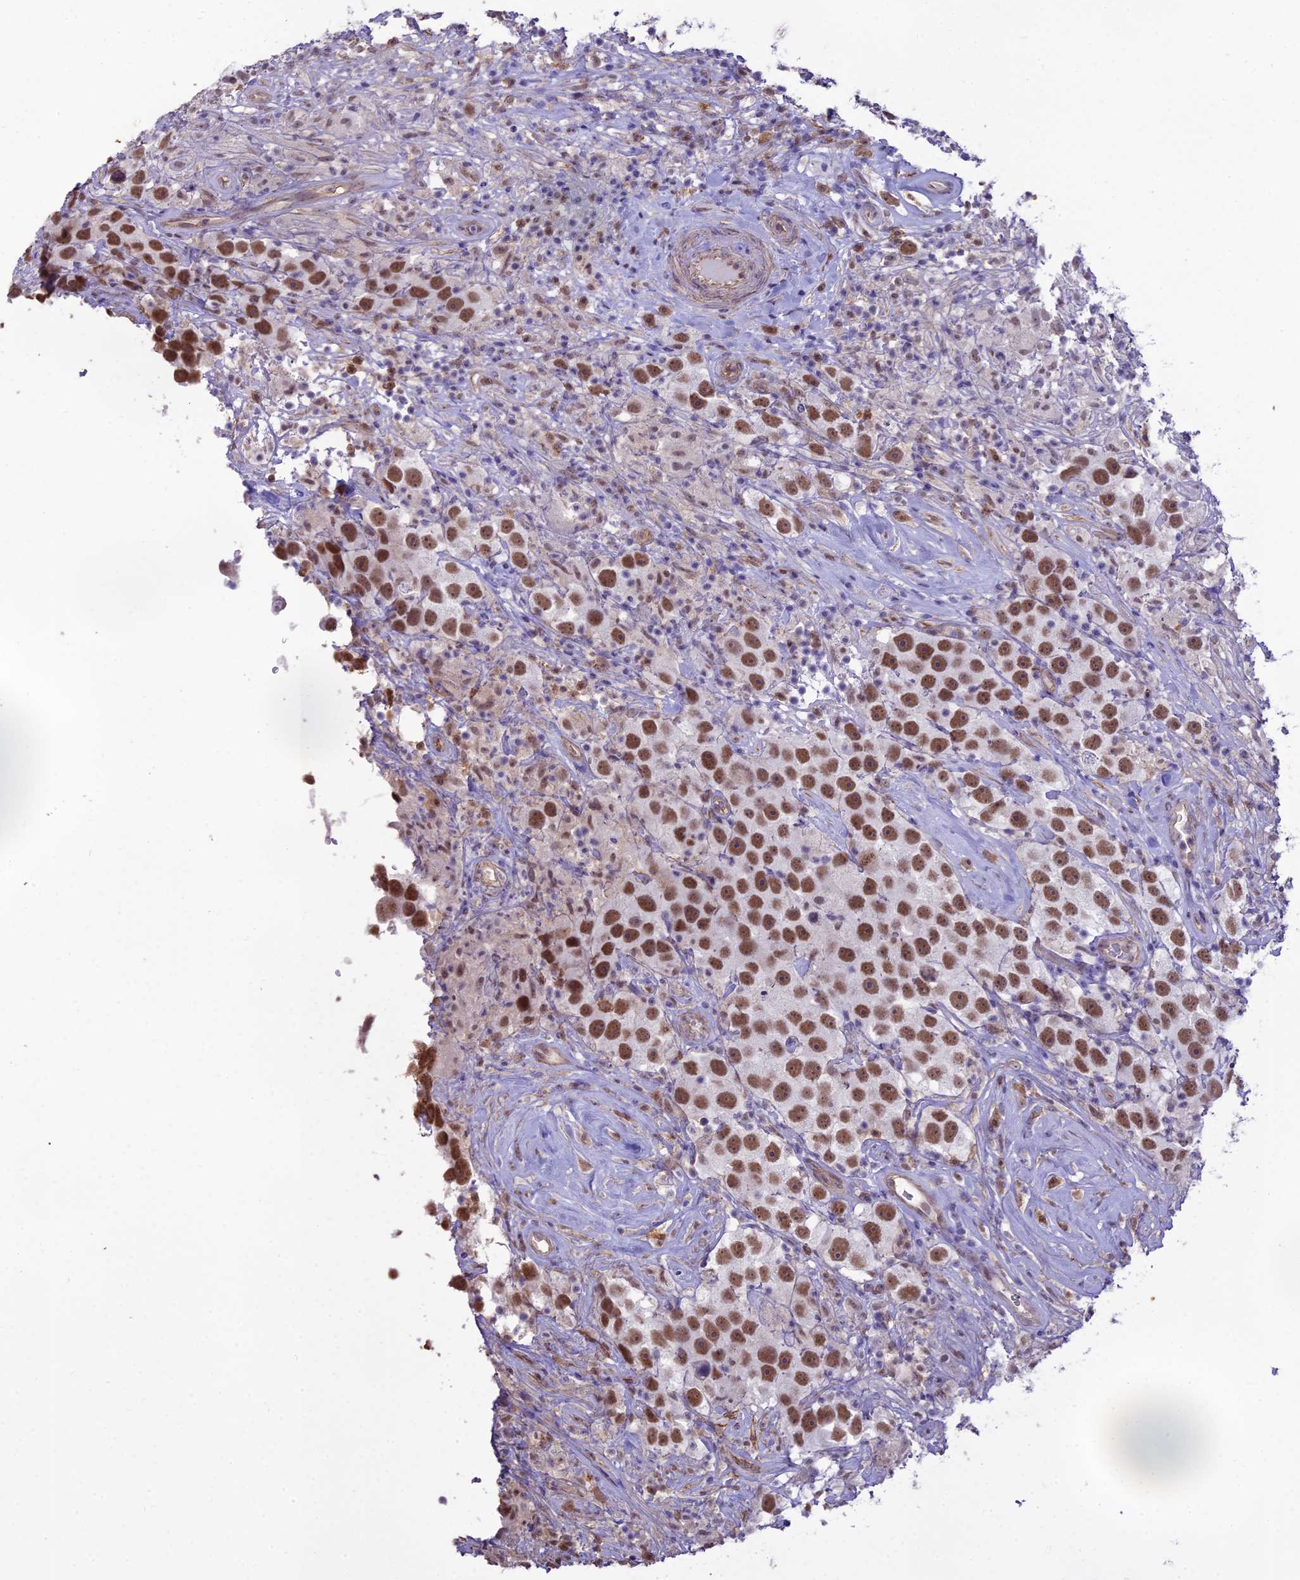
{"staining": {"intensity": "strong", "quantity": ">75%", "location": "nuclear"}, "tissue": "testis cancer", "cell_type": "Tumor cells", "image_type": "cancer", "snomed": [{"axis": "morphology", "description": "Seminoma, NOS"}, {"axis": "topography", "description": "Testis"}], "caption": "Human testis seminoma stained for a protein (brown) demonstrates strong nuclear positive expression in about >75% of tumor cells.", "gene": "BLNK", "patient": {"sex": "male", "age": 49}}